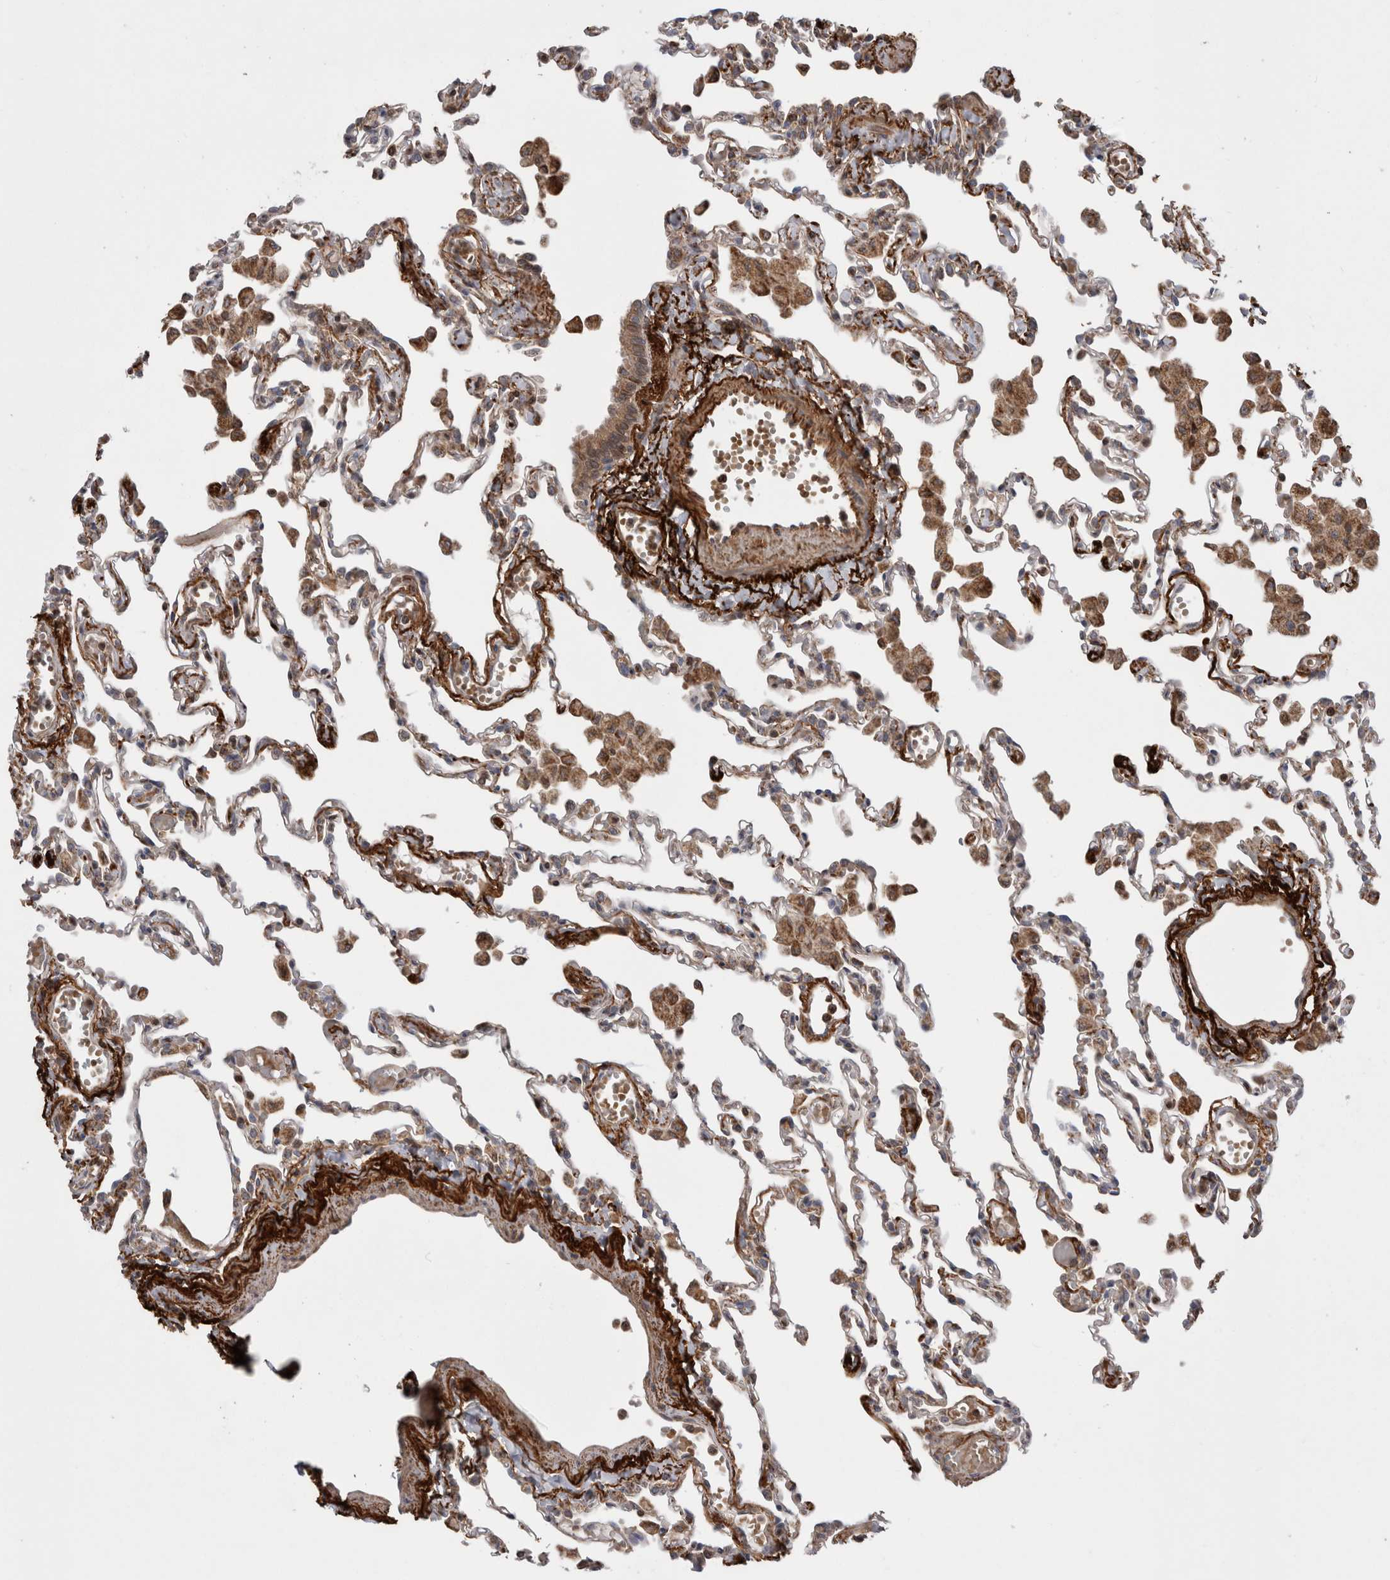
{"staining": {"intensity": "weak", "quantity": "<25%", "location": "cytoplasmic/membranous"}, "tissue": "lung", "cell_type": "Alveolar cells", "image_type": "normal", "snomed": [{"axis": "morphology", "description": "Normal tissue, NOS"}, {"axis": "topography", "description": "Bronchus"}, {"axis": "topography", "description": "Lung"}], "caption": "High power microscopy image of an IHC photomicrograph of normal lung, revealing no significant positivity in alveolar cells.", "gene": "DARS2", "patient": {"sex": "female", "age": 49}}